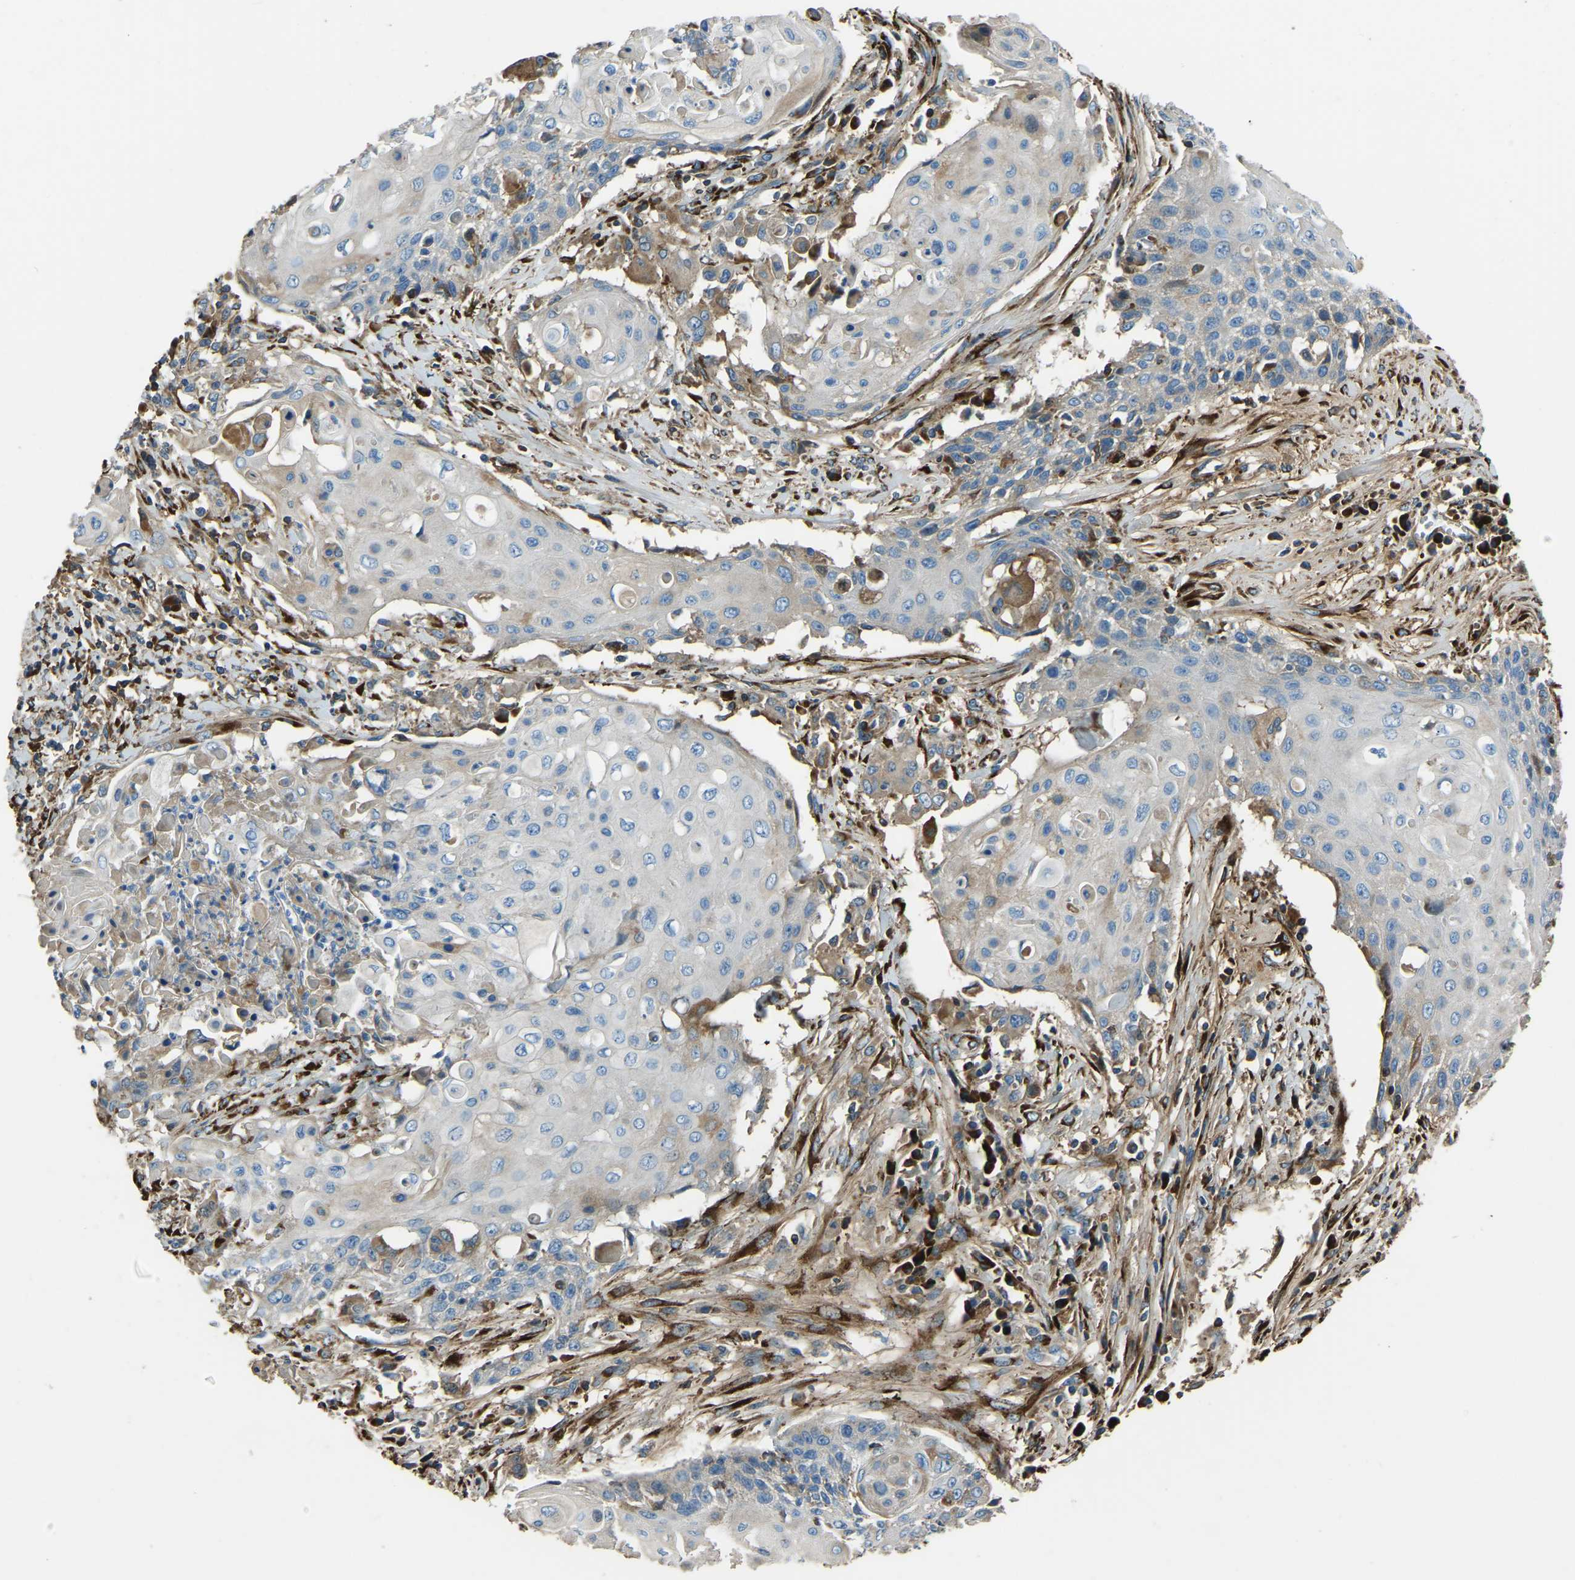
{"staining": {"intensity": "moderate", "quantity": "<25%", "location": "cytoplasmic/membranous"}, "tissue": "cervical cancer", "cell_type": "Tumor cells", "image_type": "cancer", "snomed": [{"axis": "morphology", "description": "Squamous cell carcinoma, NOS"}, {"axis": "topography", "description": "Cervix"}], "caption": "IHC histopathology image of neoplastic tissue: cervical cancer (squamous cell carcinoma) stained using immunohistochemistry (IHC) reveals low levels of moderate protein expression localized specifically in the cytoplasmic/membranous of tumor cells, appearing as a cytoplasmic/membranous brown color.", "gene": "COL3A1", "patient": {"sex": "female", "age": 39}}